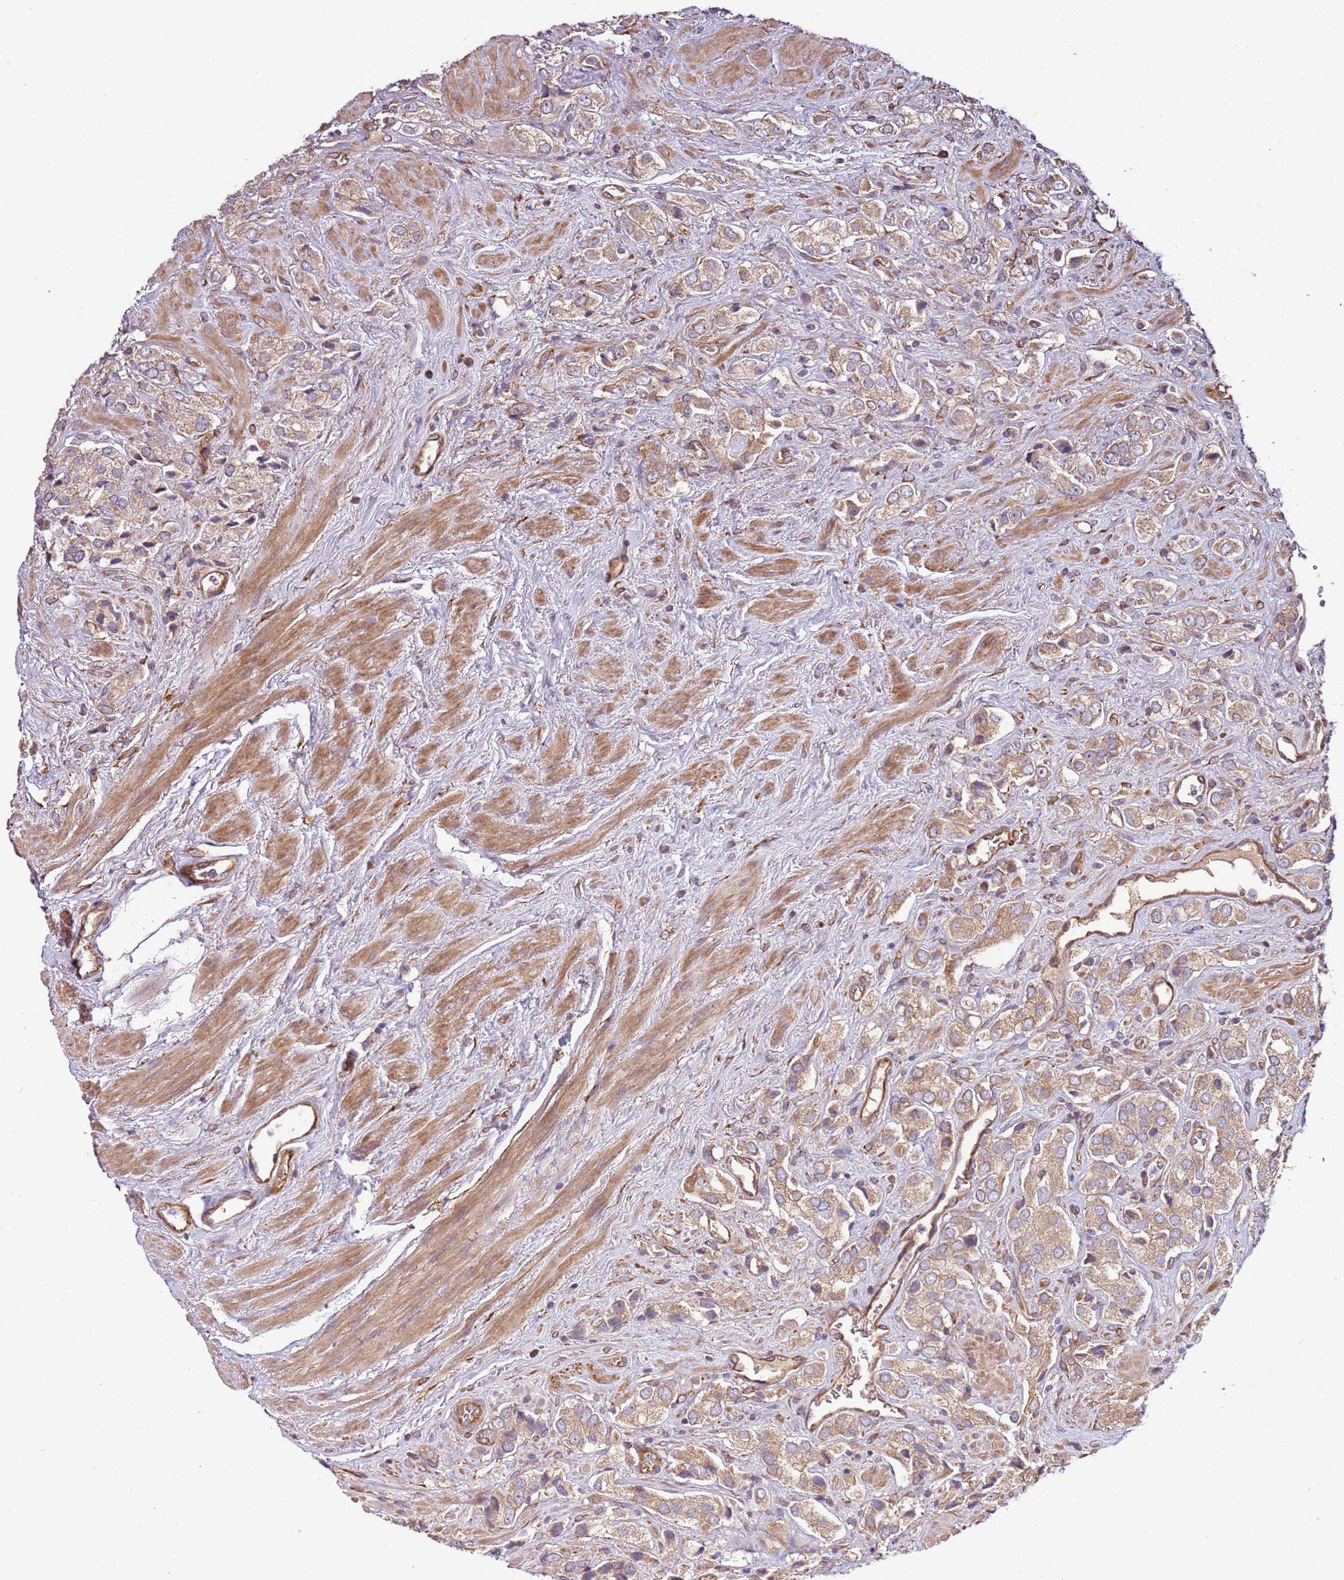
{"staining": {"intensity": "moderate", "quantity": ">75%", "location": "cytoplasmic/membranous"}, "tissue": "prostate cancer", "cell_type": "Tumor cells", "image_type": "cancer", "snomed": [{"axis": "morphology", "description": "Adenocarcinoma, High grade"}, {"axis": "topography", "description": "Prostate and seminal vesicle, NOS"}], "caption": "Approximately >75% of tumor cells in human prostate cancer (adenocarcinoma (high-grade)) demonstrate moderate cytoplasmic/membranous protein positivity as visualized by brown immunohistochemical staining.", "gene": "GNL1", "patient": {"sex": "male", "age": 64}}